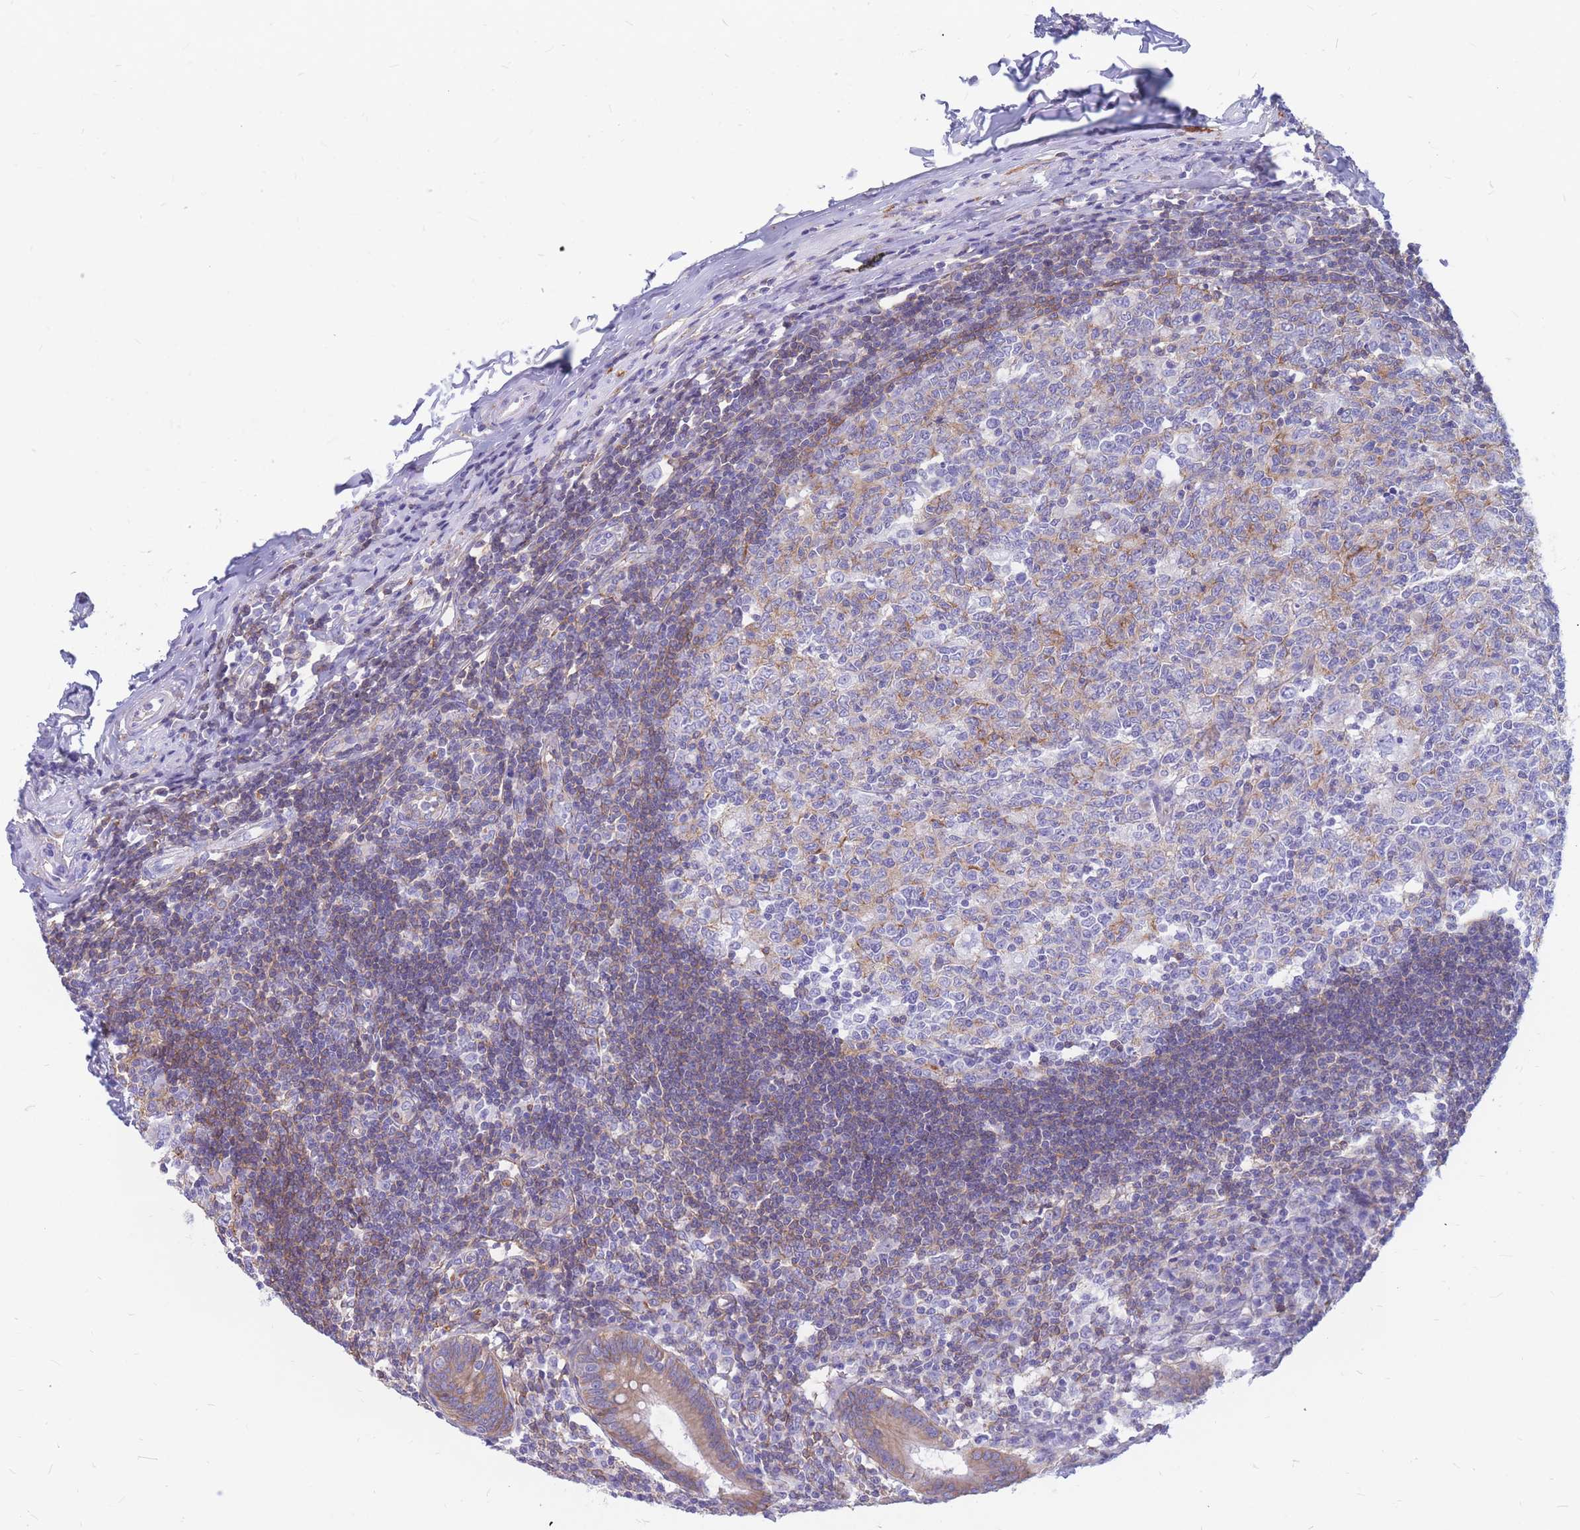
{"staining": {"intensity": "moderate", "quantity": "<25%", "location": "cytoplasmic/membranous"}, "tissue": "appendix", "cell_type": "Glandular cells", "image_type": "normal", "snomed": [{"axis": "morphology", "description": "Normal tissue, NOS"}, {"axis": "topography", "description": "Appendix"}], "caption": "The image shows a brown stain indicating the presence of a protein in the cytoplasmic/membranous of glandular cells in appendix.", "gene": "ADD2", "patient": {"sex": "female", "age": 54}}